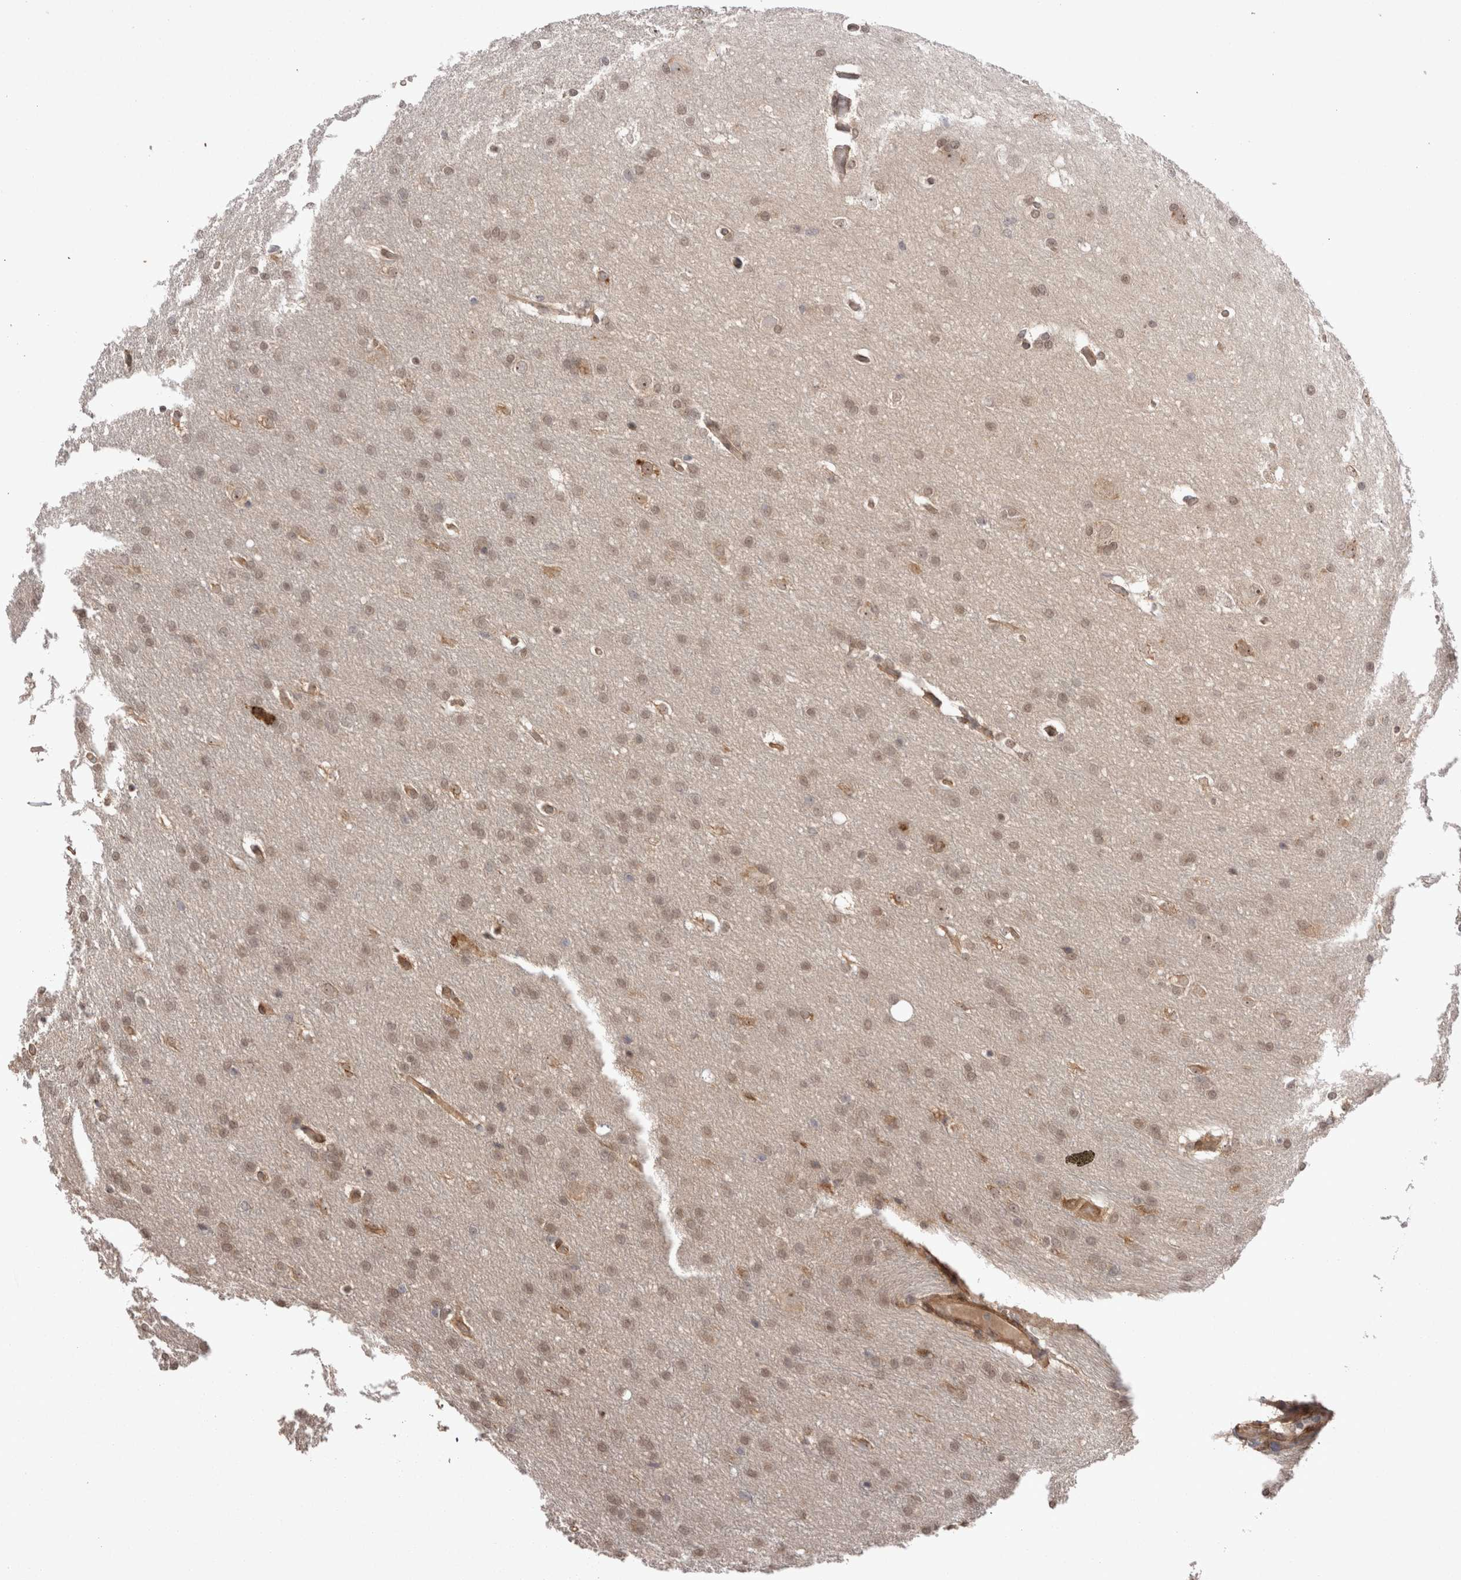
{"staining": {"intensity": "weak", "quantity": ">75%", "location": "cytoplasmic/membranous,nuclear"}, "tissue": "glioma", "cell_type": "Tumor cells", "image_type": "cancer", "snomed": [{"axis": "morphology", "description": "Glioma, malignant, Low grade"}, {"axis": "topography", "description": "Brain"}], "caption": "Immunohistochemistry (IHC) micrograph of neoplastic tissue: malignant glioma (low-grade) stained using immunohistochemistry demonstrates low levels of weak protein expression localized specifically in the cytoplasmic/membranous and nuclear of tumor cells, appearing as a cytoplasmic/membranous and nuclear brown color.", "gene": "EXOSC4", "patient": {"sex": "female", "age": 37}}